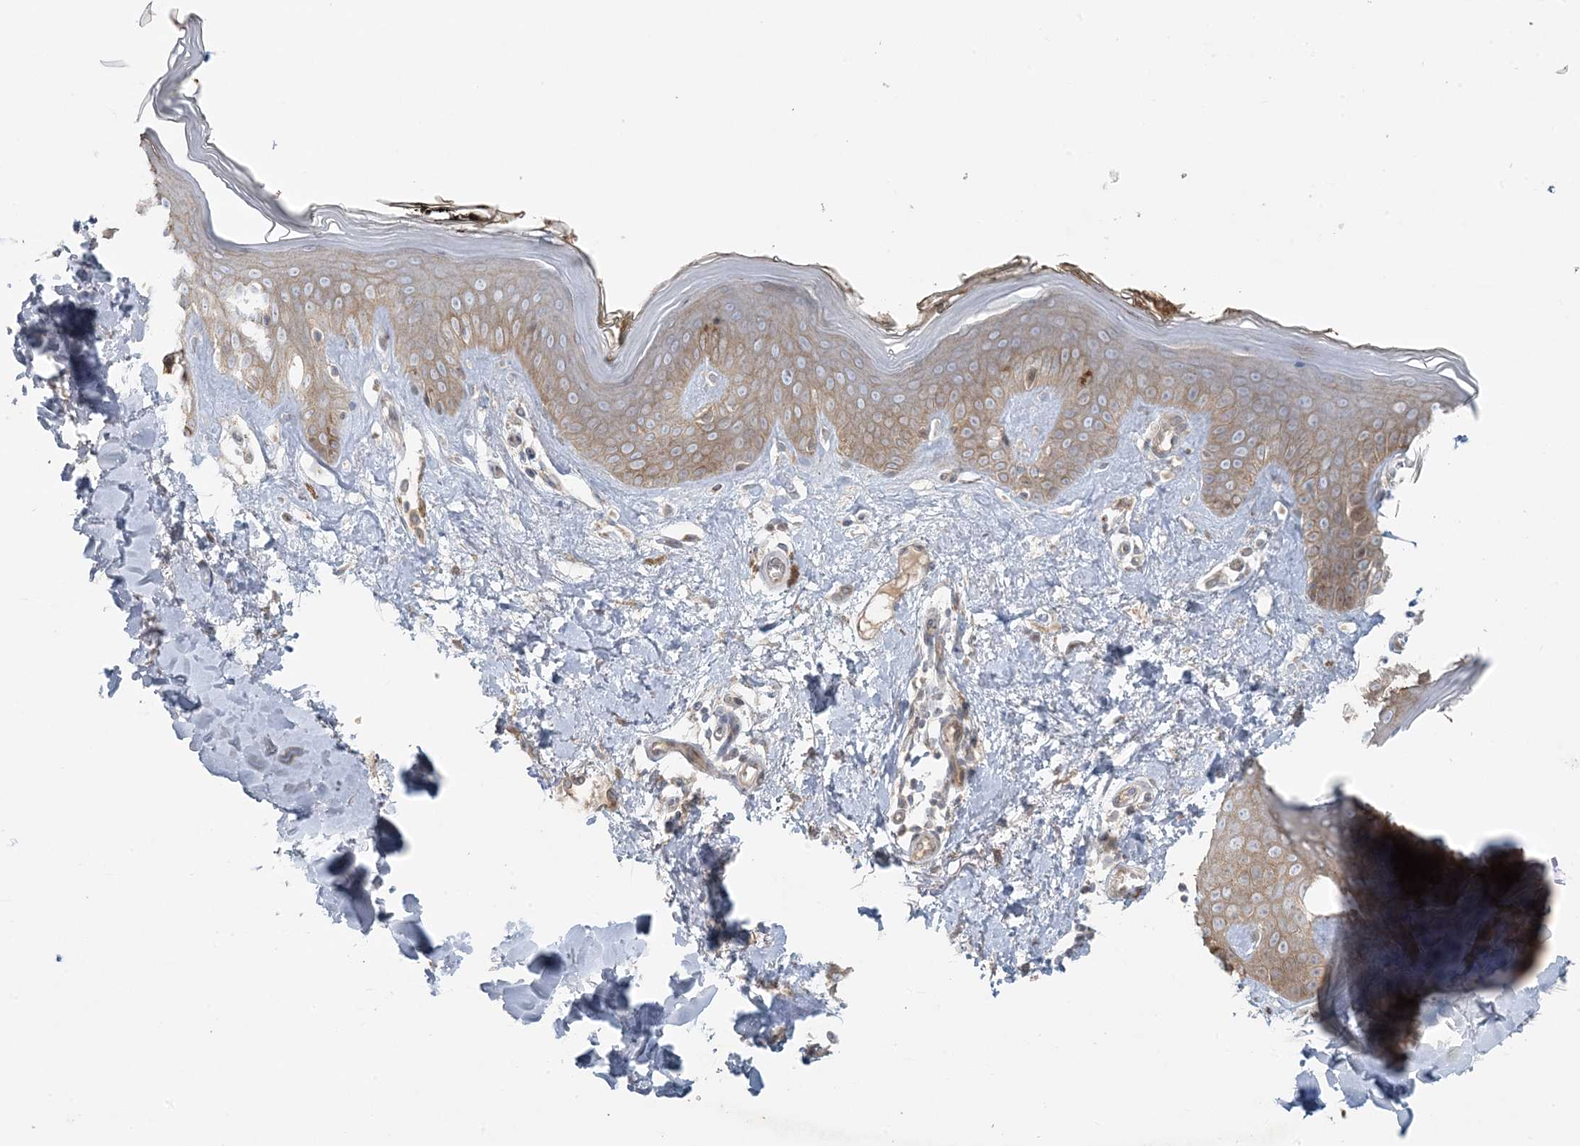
{"staining": {"intensity": "moderate", "quantity": ">75%", "location": "cytoplasmic/membranous"}, "tissue": "skin", "cell_type": "Fibroblasts", "image_type": "normal", "snomed": [{"axis": "morphology", "description": "Normal tissue, NOS"}, {"axis": "topography", "description": "Skin"}], "caption": "Moderate cytoplasmic/membranous expression is identified in about >75% of fibroblasts in benign skin.", "gene": "PIK3R4", "patient": {"sex": "female", "age": 64}}